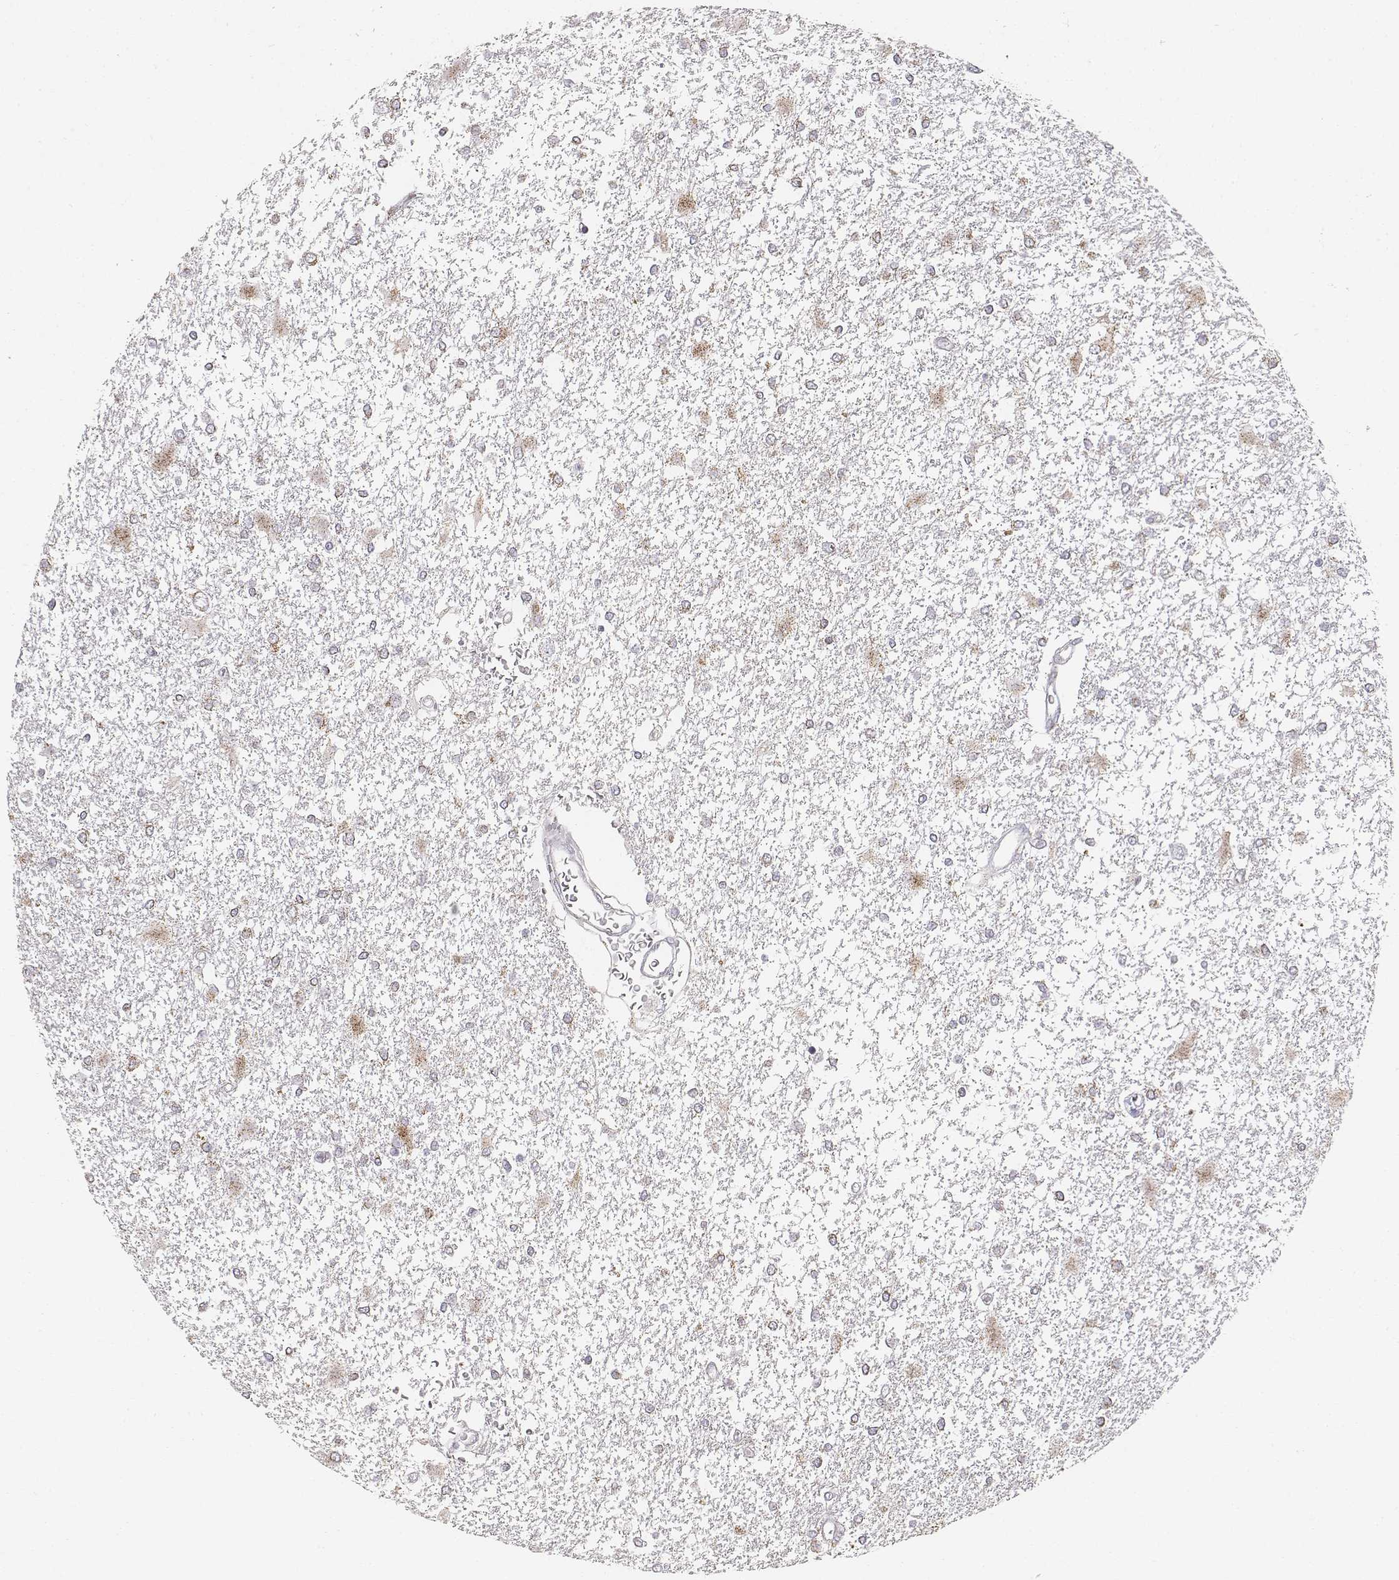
{"staining": {"intensity": "weak", "quantity": "25%-75%", "location": "cytoplasmic/membranous"}, "tissue": "glioma", "cell_type": "Tumor cells", "image_type": "cancer", "snomed": [{"axis": "morphology", "description": "Glioma, malignant, High grade"}, {"axis": "topography", "description": "Cerebral cortex"}], "caption": "Glioma stained with a protein marker reveals weak staining in tumor cells.", "gene": "ABCD3", "patient": {"sex": "male", "age": 79}}